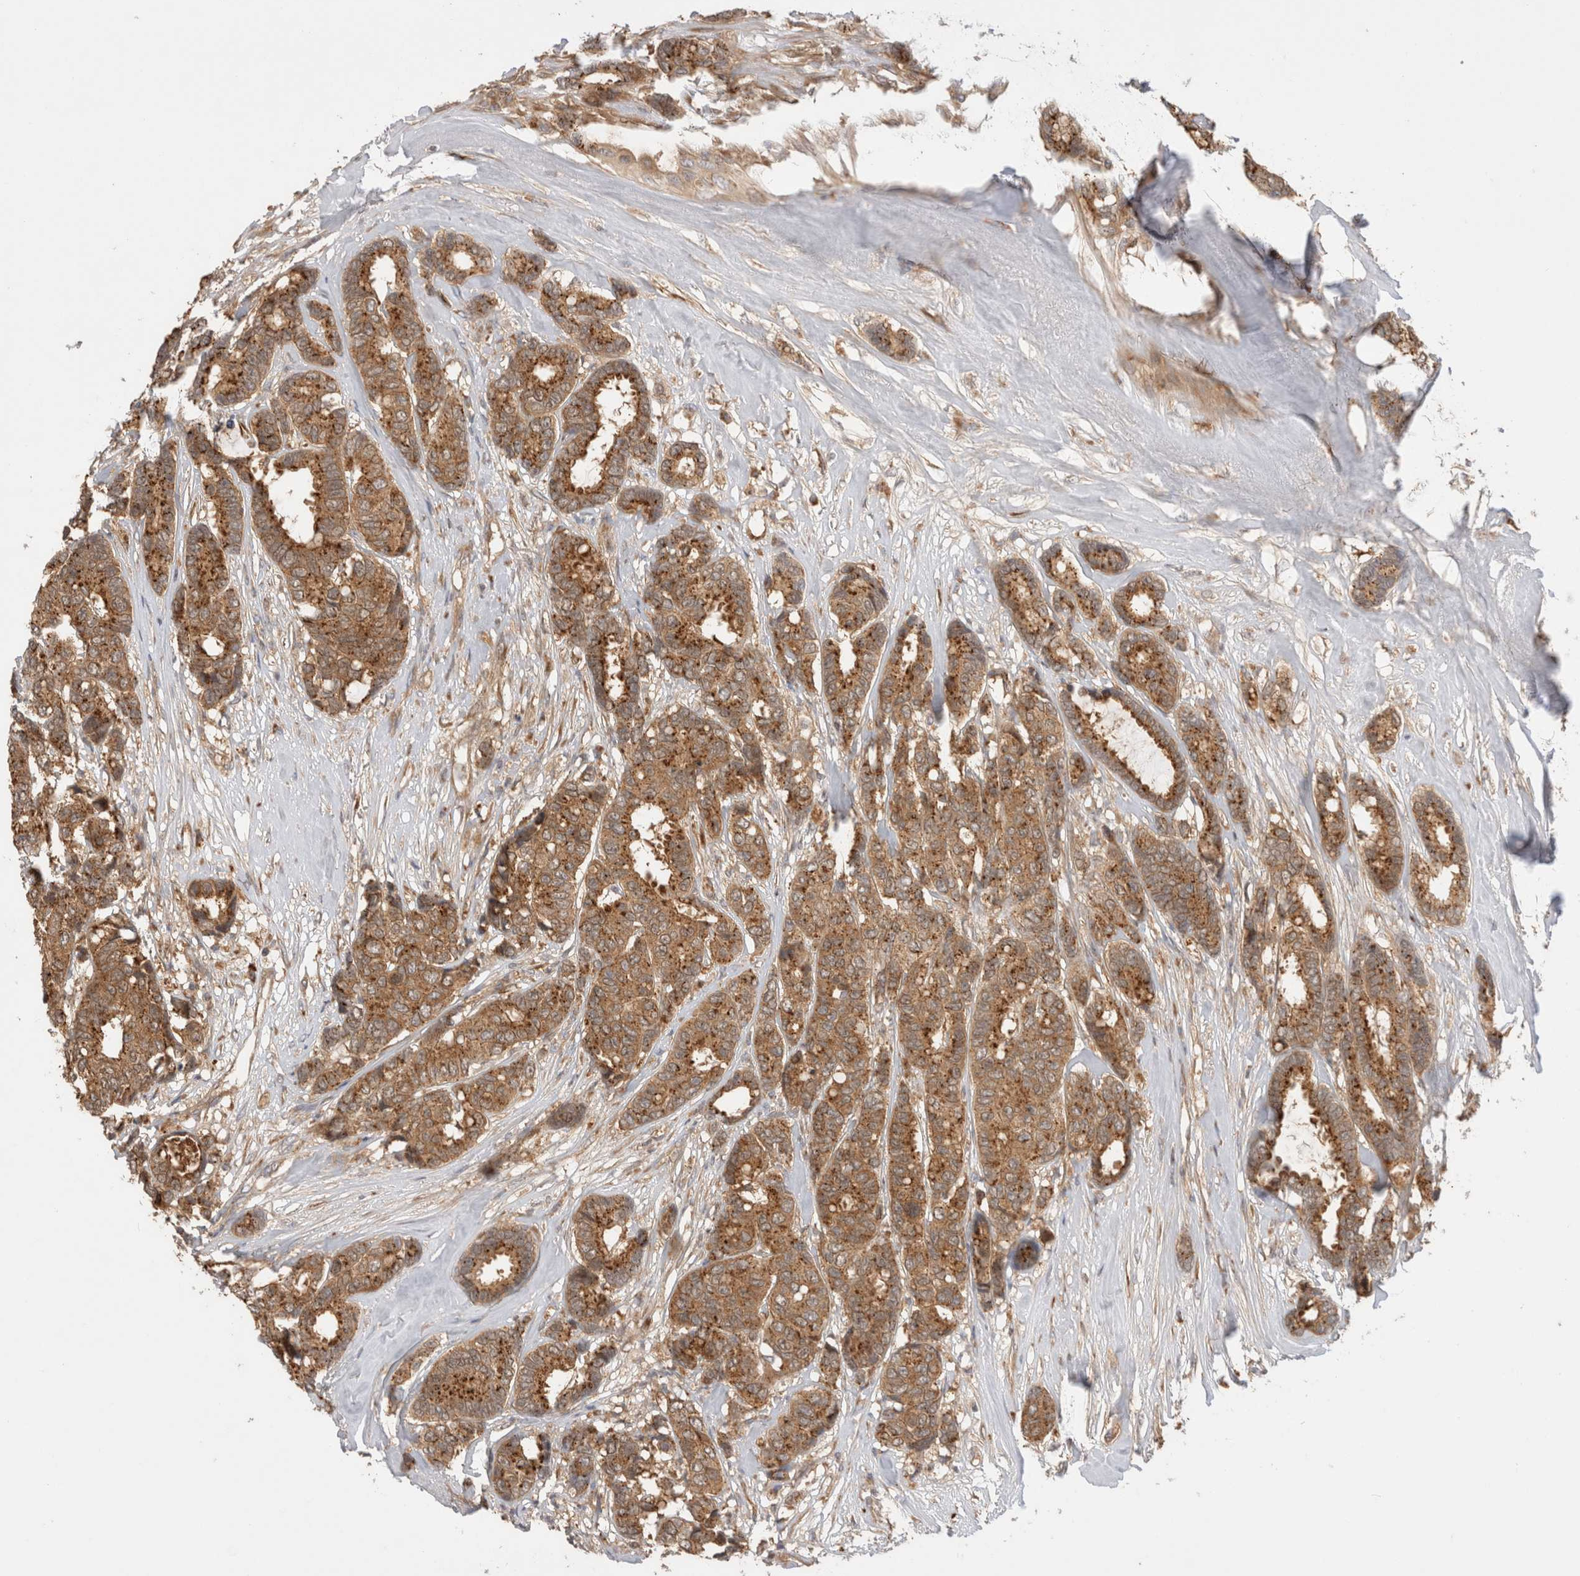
{"staining": {"intensity": "moderate", "quantity": ">75%", "location": "cytoplasmic/membranous"}, "tissue": "breast cancer", "cell_type": "Tumor cells", "image_type": "cancer", "snomed": [{"axis": "morphology", "description": "Duct carcinoma"}, {"axis": "topography", "description": "Breast"}], "caption": "Human breast cancer stained with a brown dye exhibits moderate cytoplasmic/membranous positive staining in about >75% of tumor cells.", "gene": "VPS28", "patient": {"sex": "female", "age": 87}}